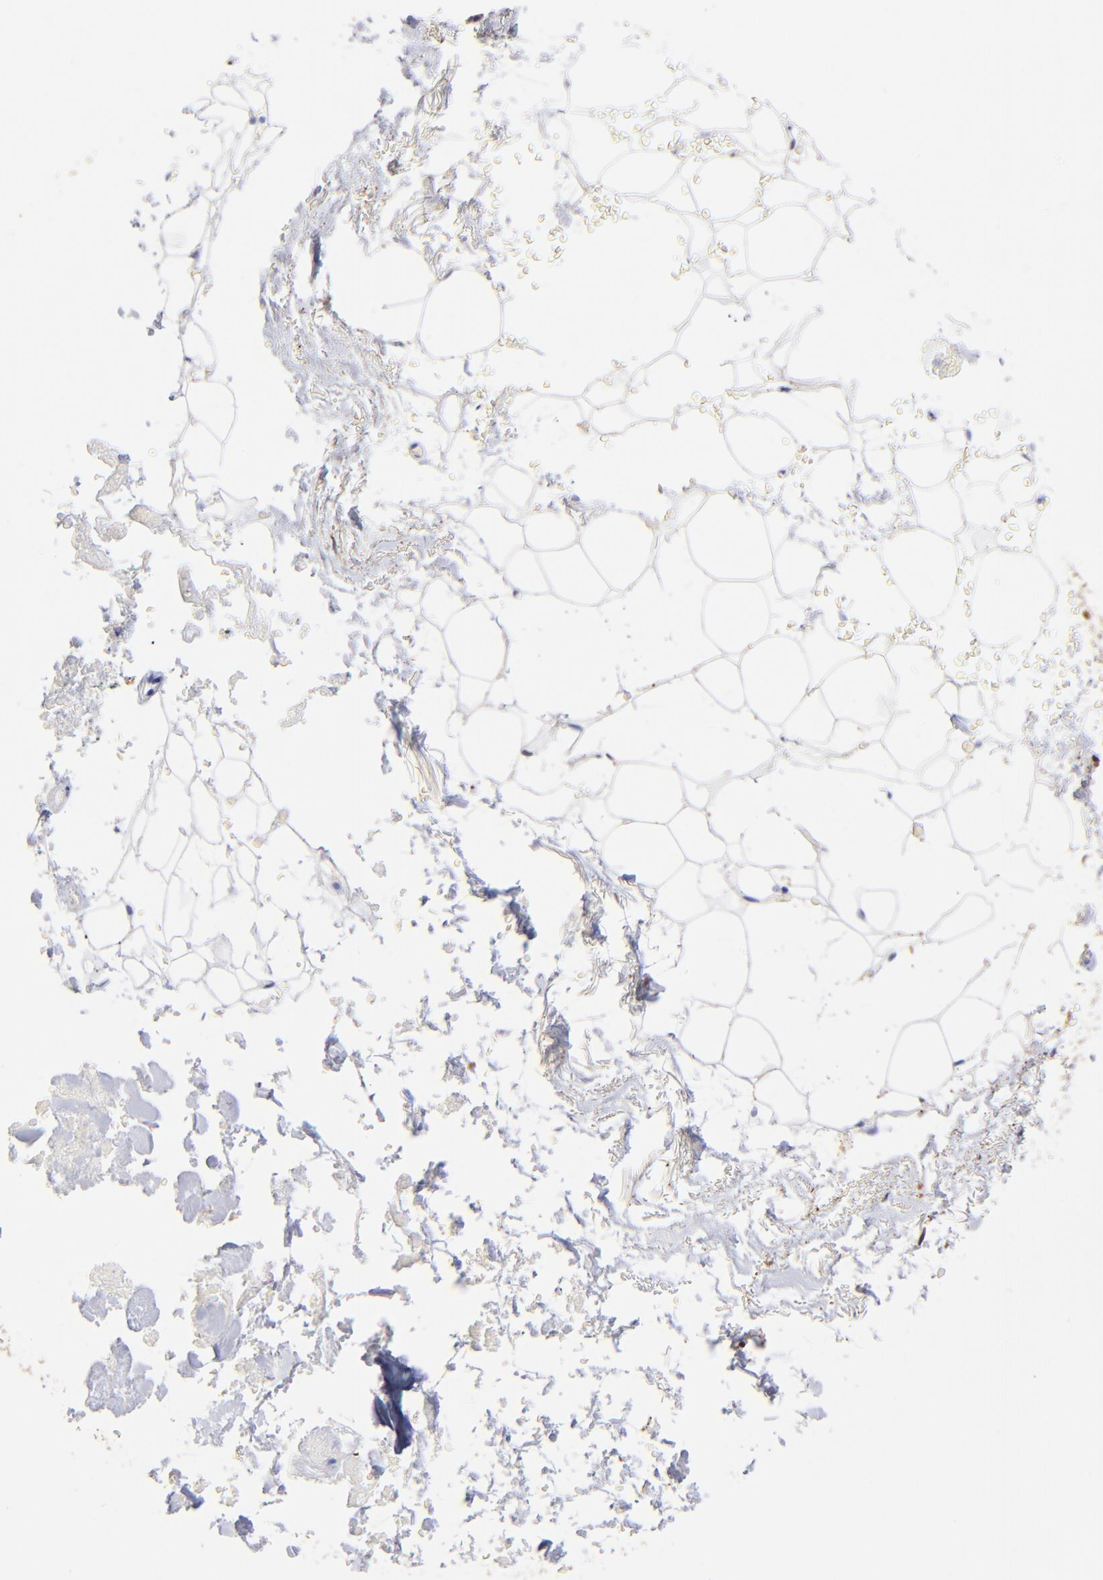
{"staining": {"intensity": "negative", "quantity": "none", "location": "none"}, "tissue": "breast", "cell_type": "Adipocytes", "image_type": "normal", "snomed": [{"axis": "morphology", "description": "Normal tissue, NOS"}, {"axis": "topography", "description": "Breast"}, {"axis": "topography", "description": "Soft tissue"}], "caption": "Immunohistochemistry of normal breast shows no staining in adipocytes.", "gene": "ALDH1A1", "patient": {"sex": "female", "age": 75}}